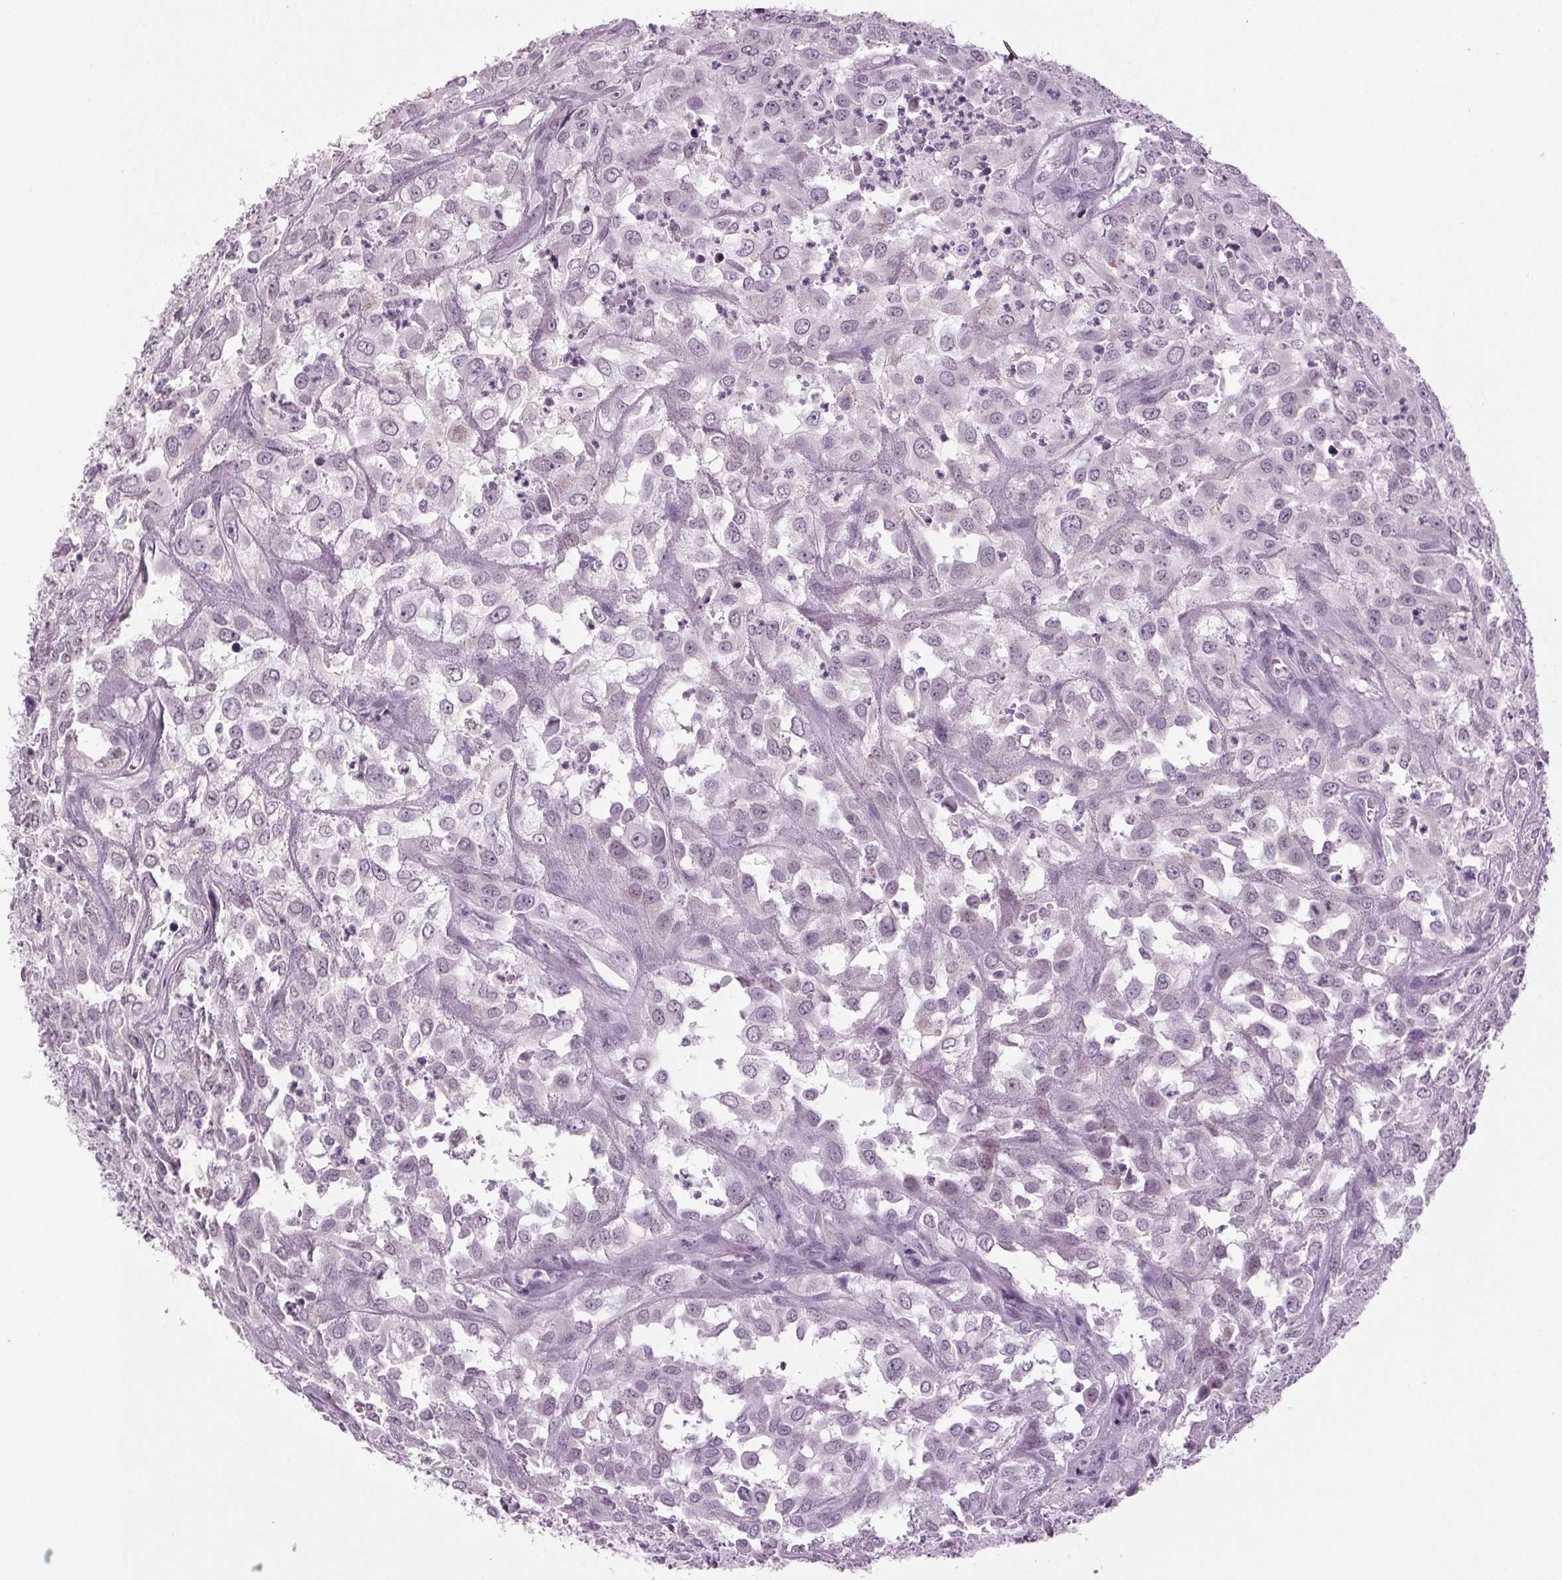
{"staining": {"intensity": "negative", "quantity": "none", "location": "none"}, "tissue": "urothelial cancer", "cell_type": "Tumor cells", "image_type": "cancer", "snomed": [{"axis": "morphology", "description": "Urothelial carcinoma, High grade"}, {"axis": "topography", "description": "Urinary bladder"}], "caption": "Immunohistochemical staining of urothelial cancer exhibits no significant expression in tumor cells.", "gene": "DNAH12", "patient": {"sex": "male", "age": 67}}